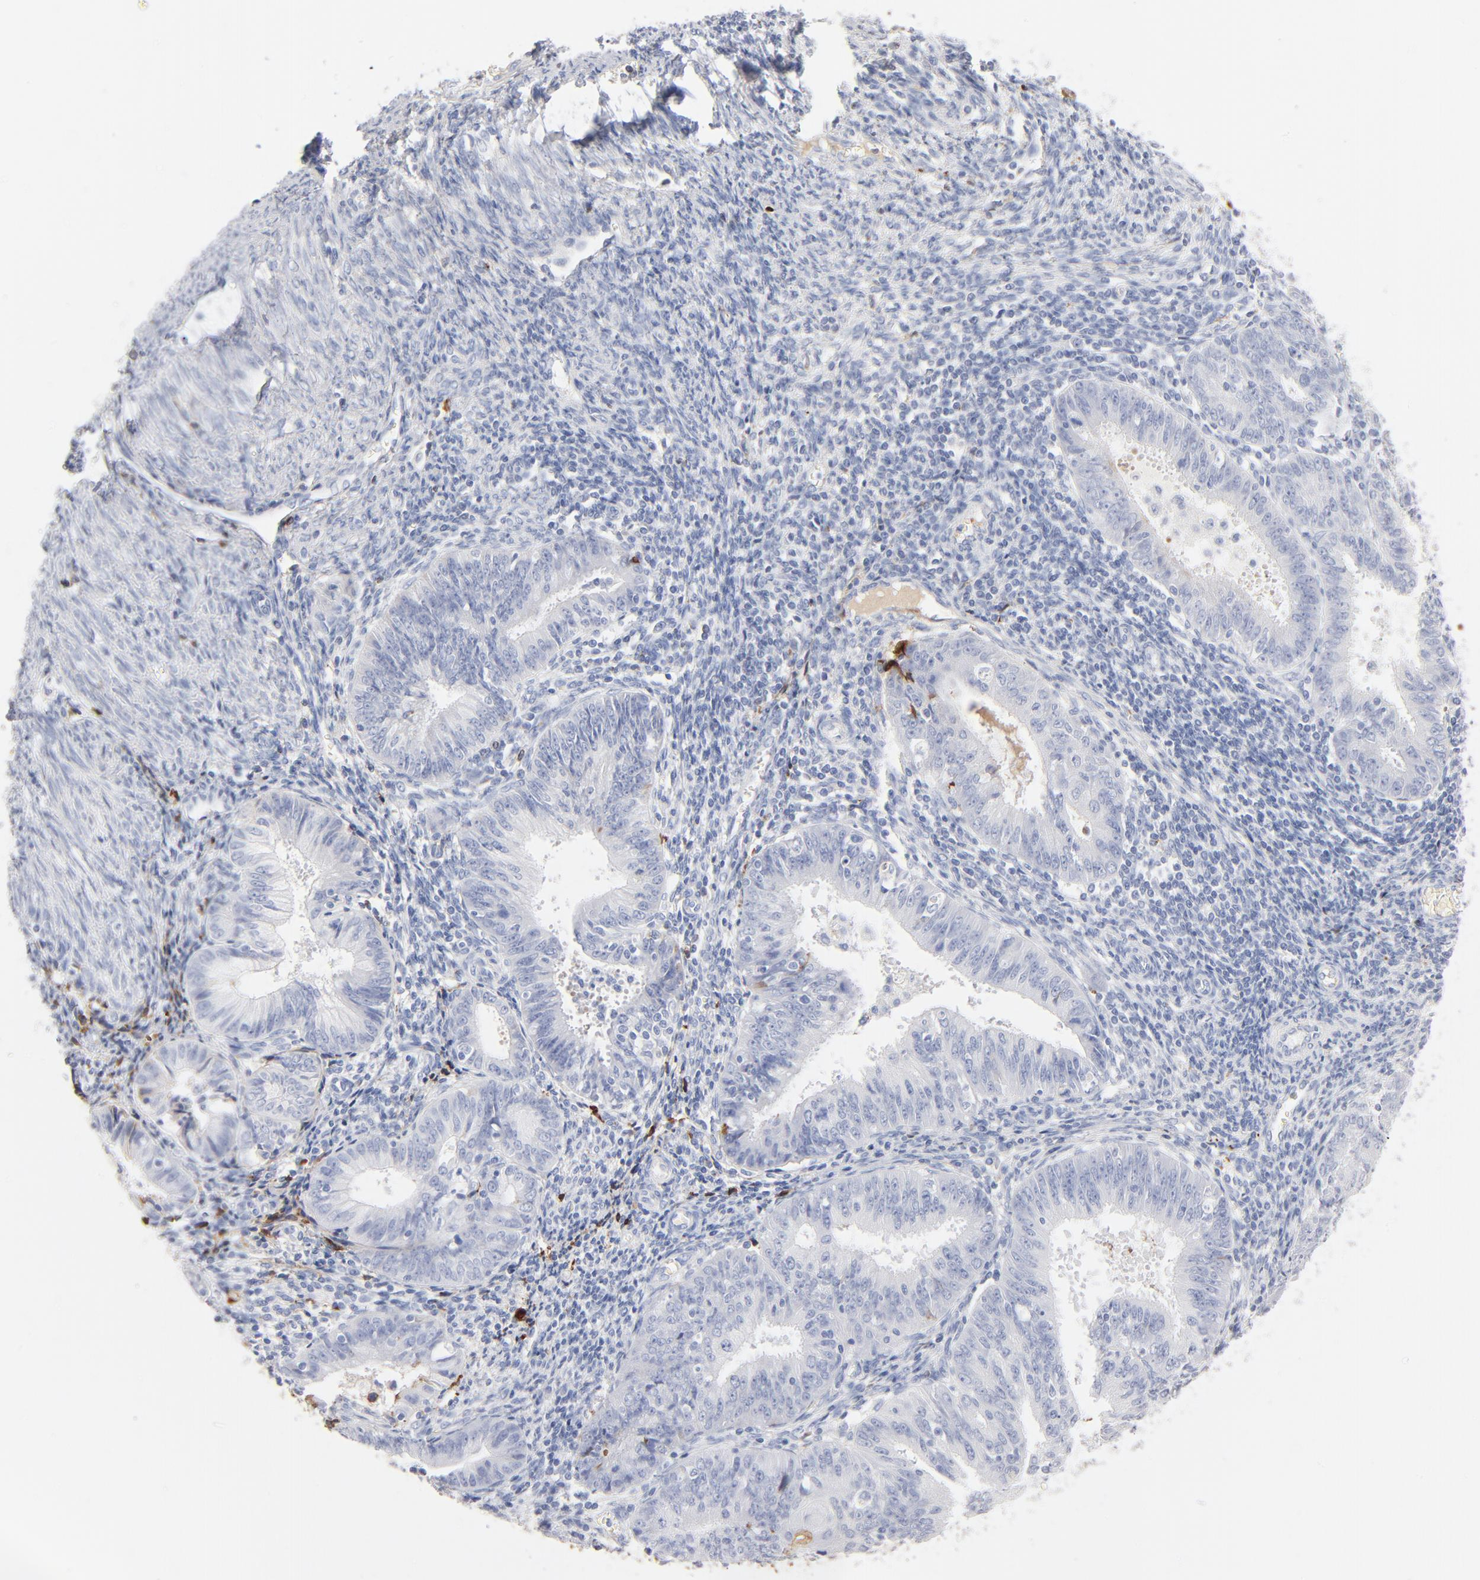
{"staining": {"intensity": "negative", "quantity": "none", "location": "none"}, "tissue": "endometrial cancer", "cell_type": "Tumor cells", "image_type": "cancer", "snomed": [{"axis": "morphology", "description": "Adenocarcinoma, NOS"}, {"axis": "topography", "description": "Endometrium"}], "caption": "Endometrial cancer stained for a protein using immunohistochemistry (IHC) exhibits no expression tumor cells.", "gene": "APOH", "patient": {"sex": "female", "age": 42}}